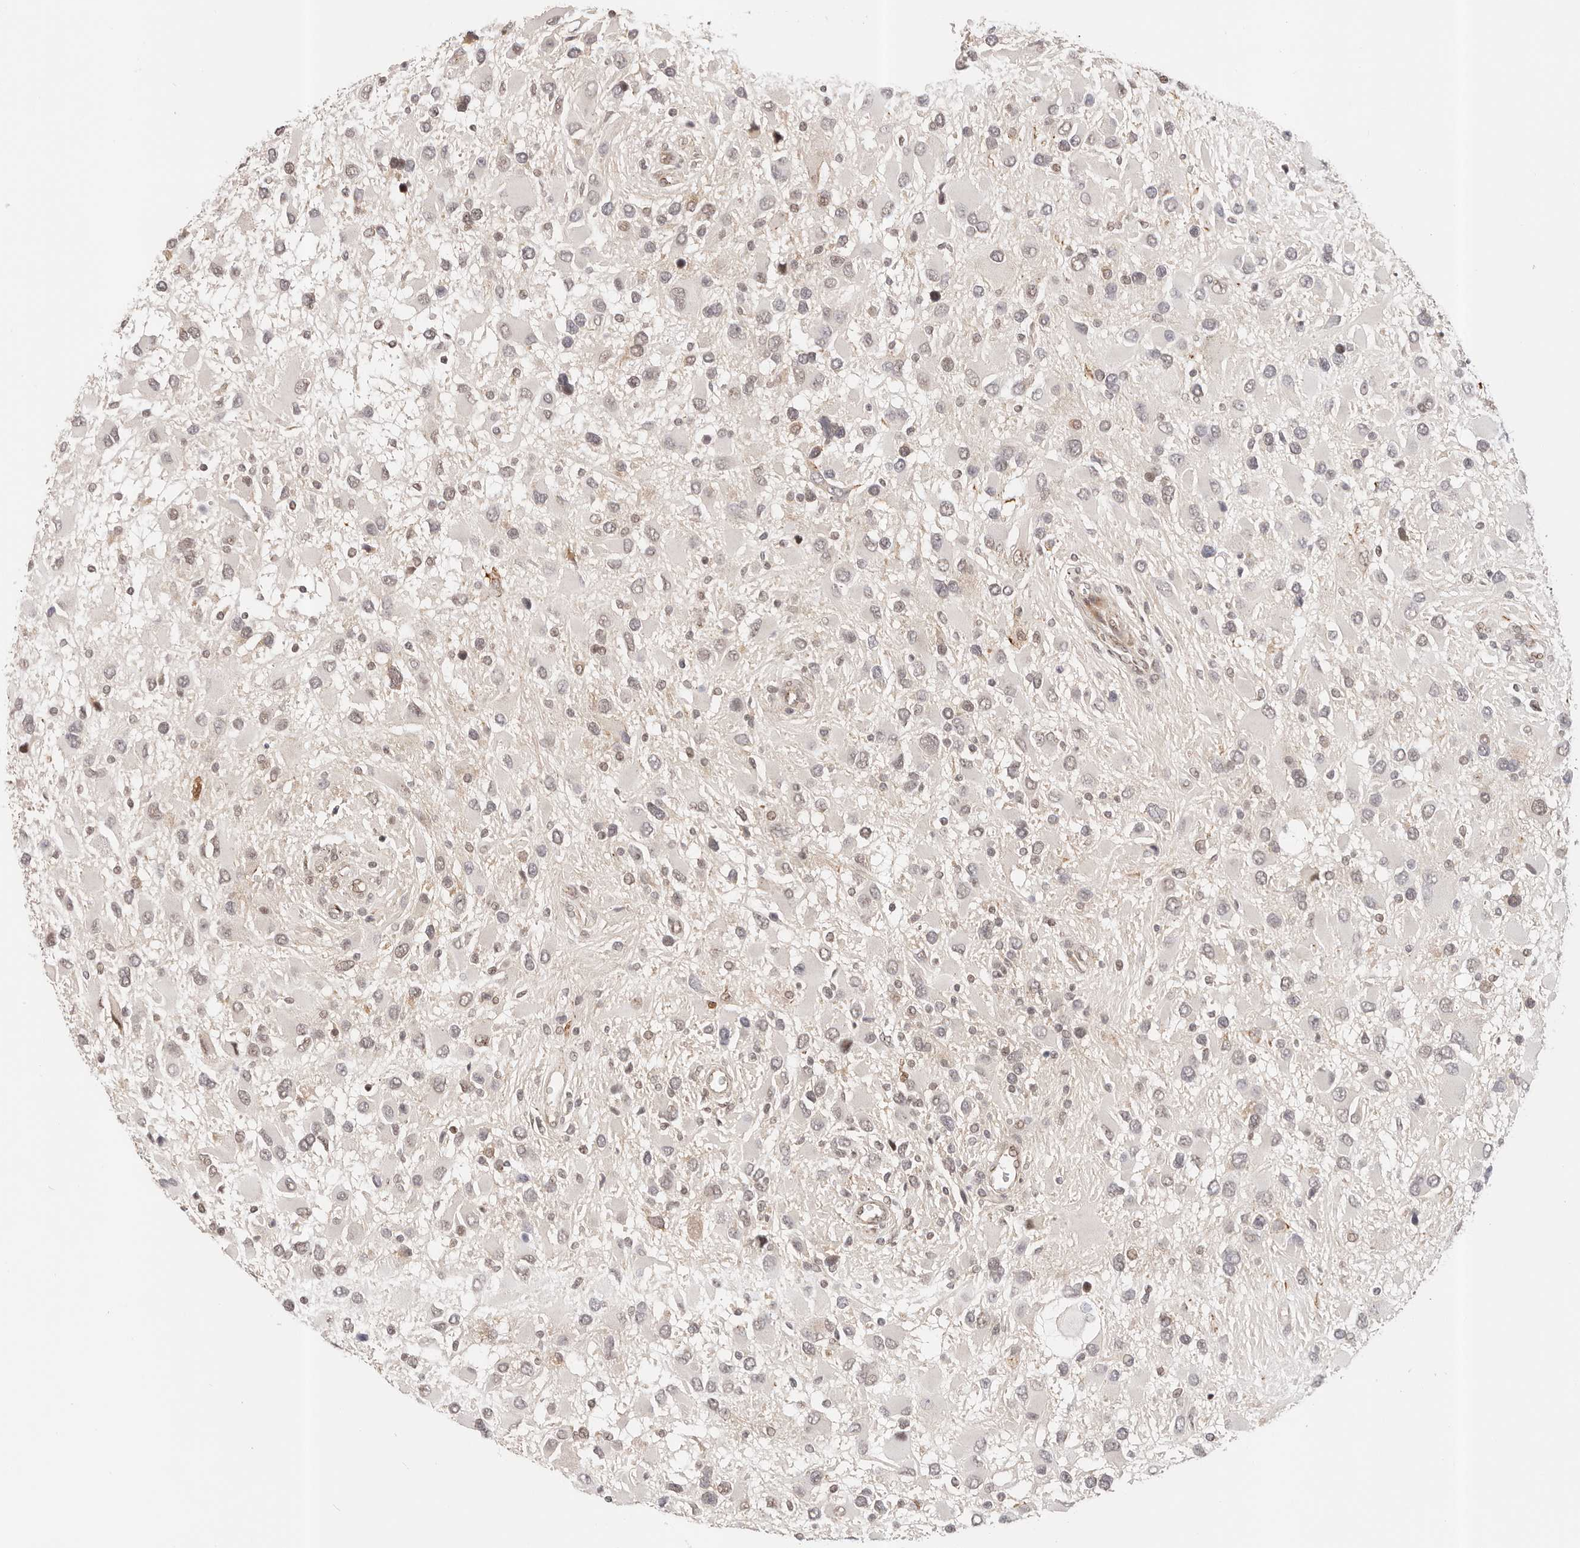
{"staining": {"intensity": "weak", "quantity": "<25%", "location": "nuclear"}, "tissue": "glioma", "cell_type": "Tumor cells", "image_type": "cancer", "snomed": [{"axis": "morphology", "description": "Glioma, malignant, High grade"}, {"axis": "topography", "description": "Brain"}], "caption": "Immunohistochemistry (IHC) of human malignant glioma (high-grade) exhibits no expression in tumor cells.", "gene": "AFDN", "patient": {"sex": "male", "age": 53}}